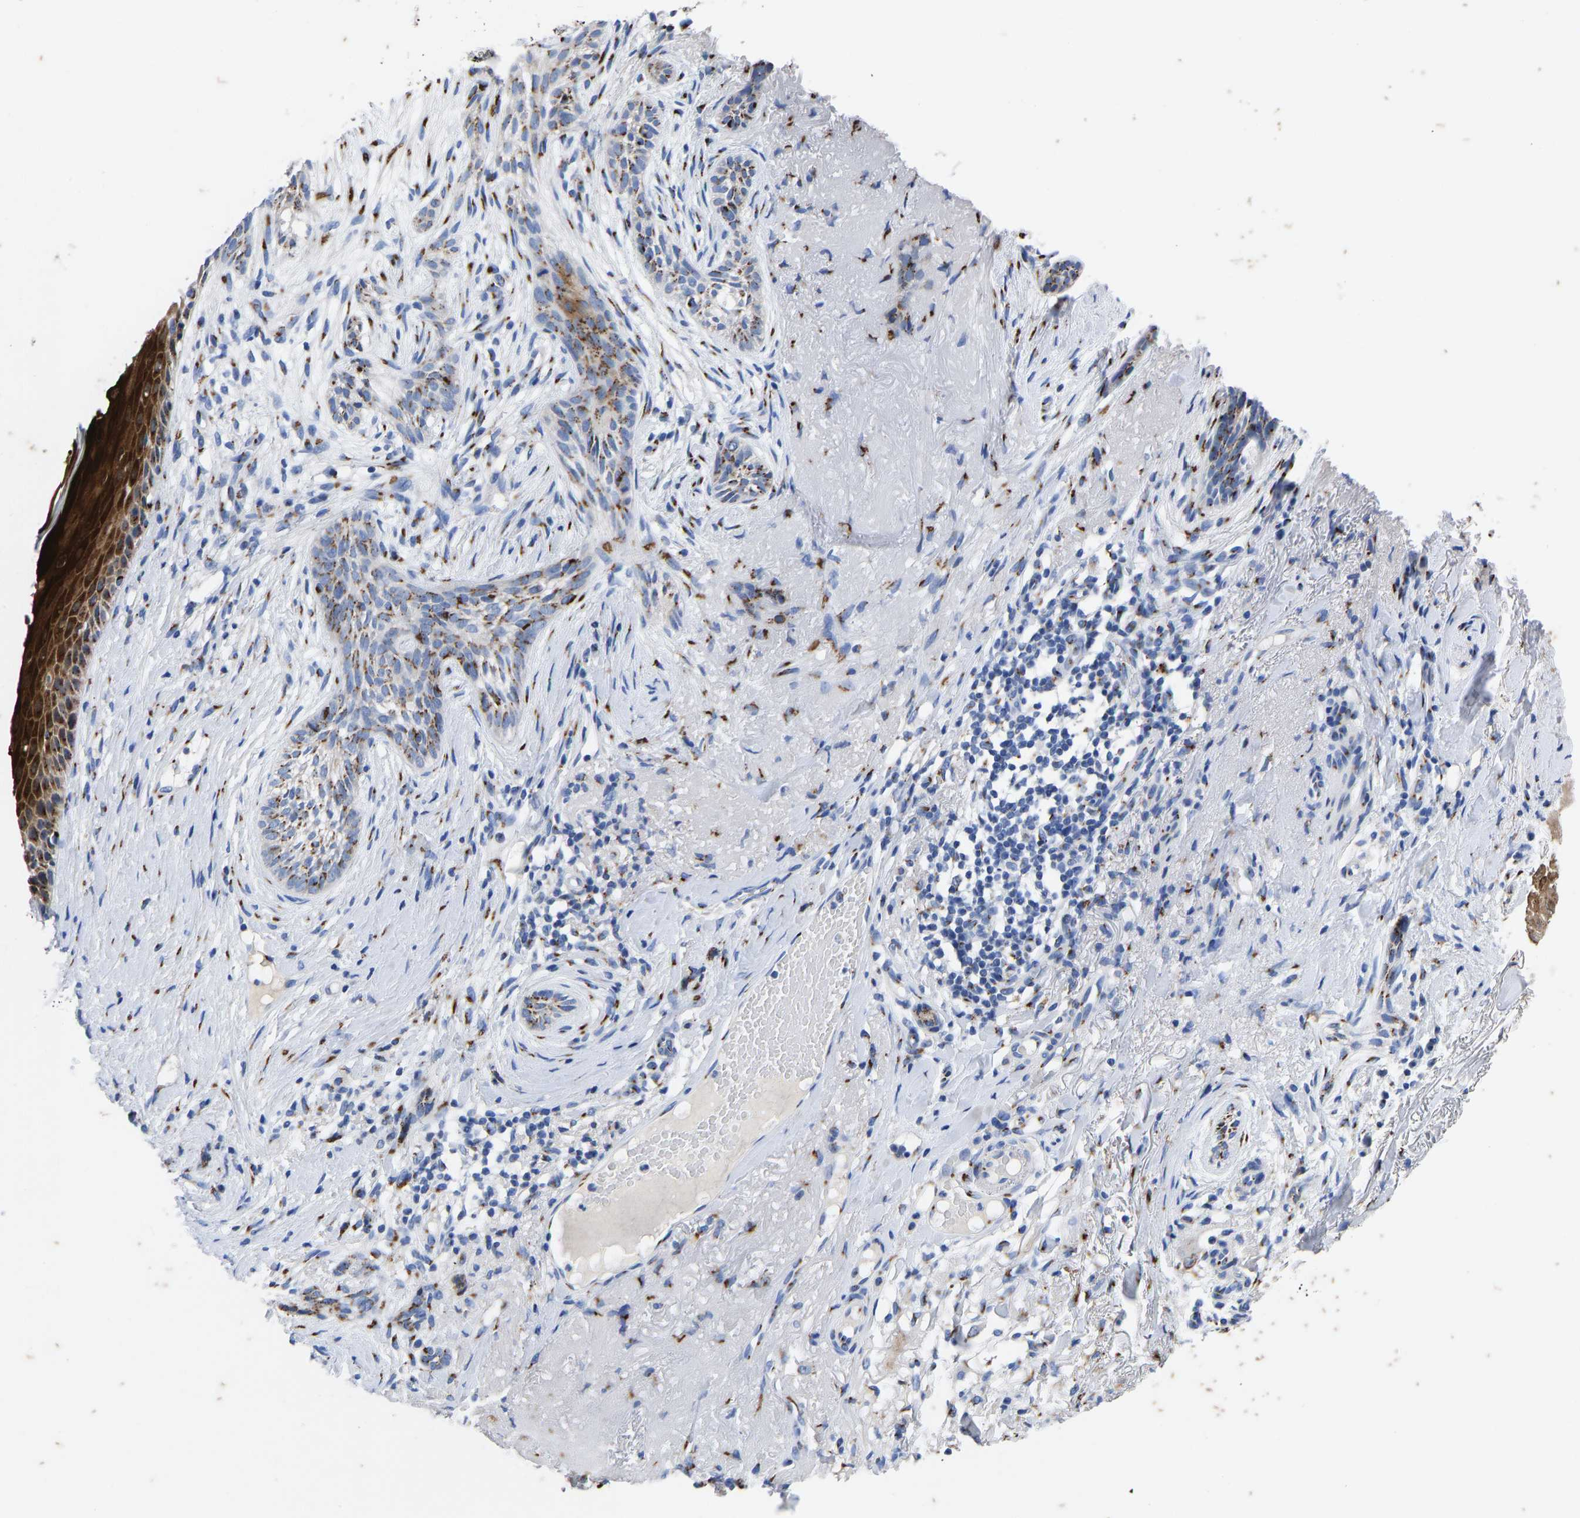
{"staining": {"intensity": "moderate", "quantity": ">75%", "location": "cytoplasmic/membranous"}, "tissue": "skin cancer", "cell_type": "Tumor cells", "image_type": "cancer", "snomed": [{"axis": "morphology", "description": "Basal cell carcinoma"}, {"axis": "topography", "description": "Skin"}], "caption": "Skin cancer (basal cell carcinoma) stained with a protein marker demonstrates moderate staining in tumor cells.", "gene": "TMEM87A", "patient": {"sex": "female", "age": 88}}